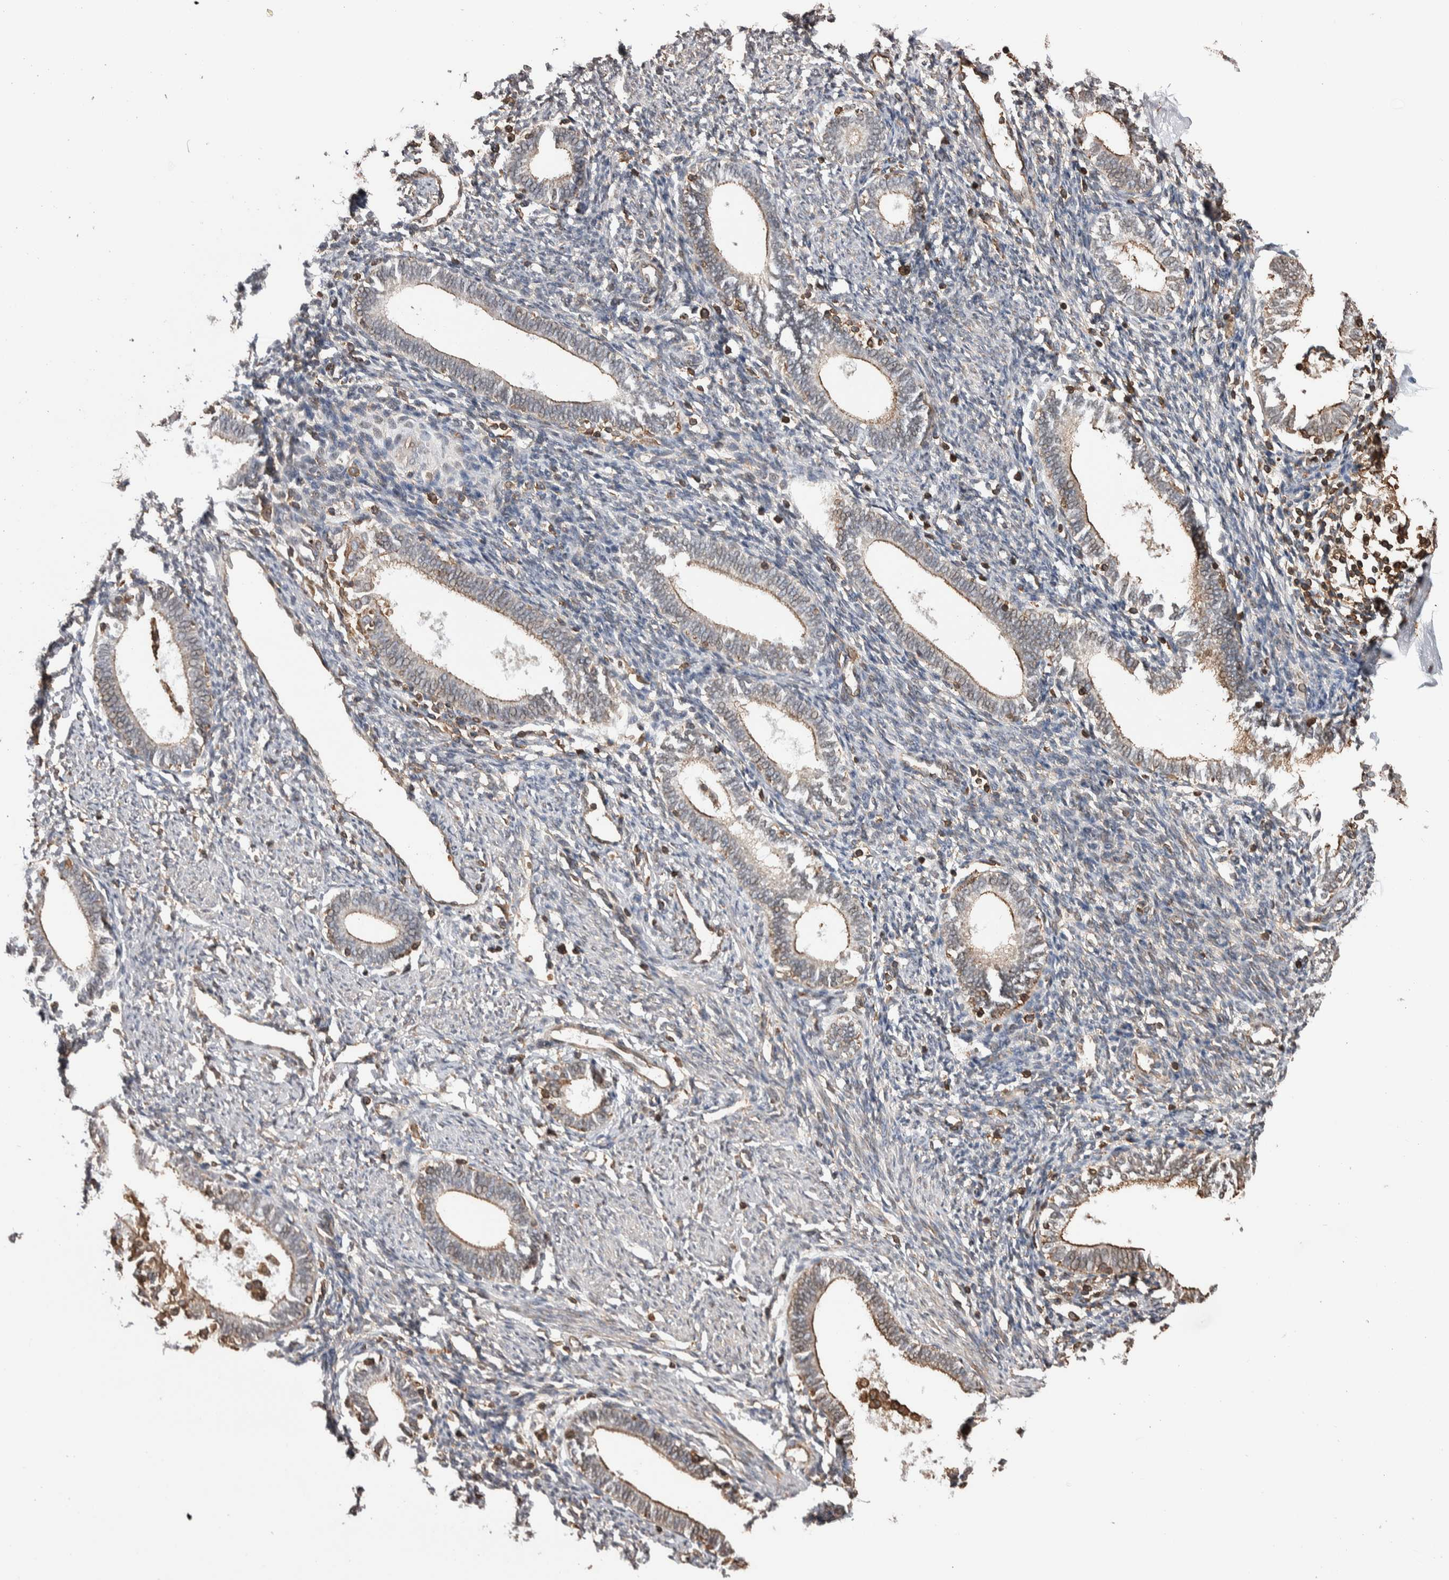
{"staining": {"intensity": "weak", "quantity": "<25%", "location": "cytoplasmic/membranous"}, "tissue": "endometrium", "cell_type": "Cells in endometrial stroma", "image_type": "normal", "snomed": [{"axis": "morphology", "description": "Normal tissue, NOS"}, {"axis": "topography", "description": "Endometrium"}], "caption": "The histopathology image exhibits no significant staining in cells in endometrial stroma of endometrium. Brightfield microscopy of immunohistochemistry (IHC) stained with DAB (brown) and hematoxylin (blue), captured at high magnification.", "gene": "ENPP2", "patient": {"sex": "female", "age": 41}}